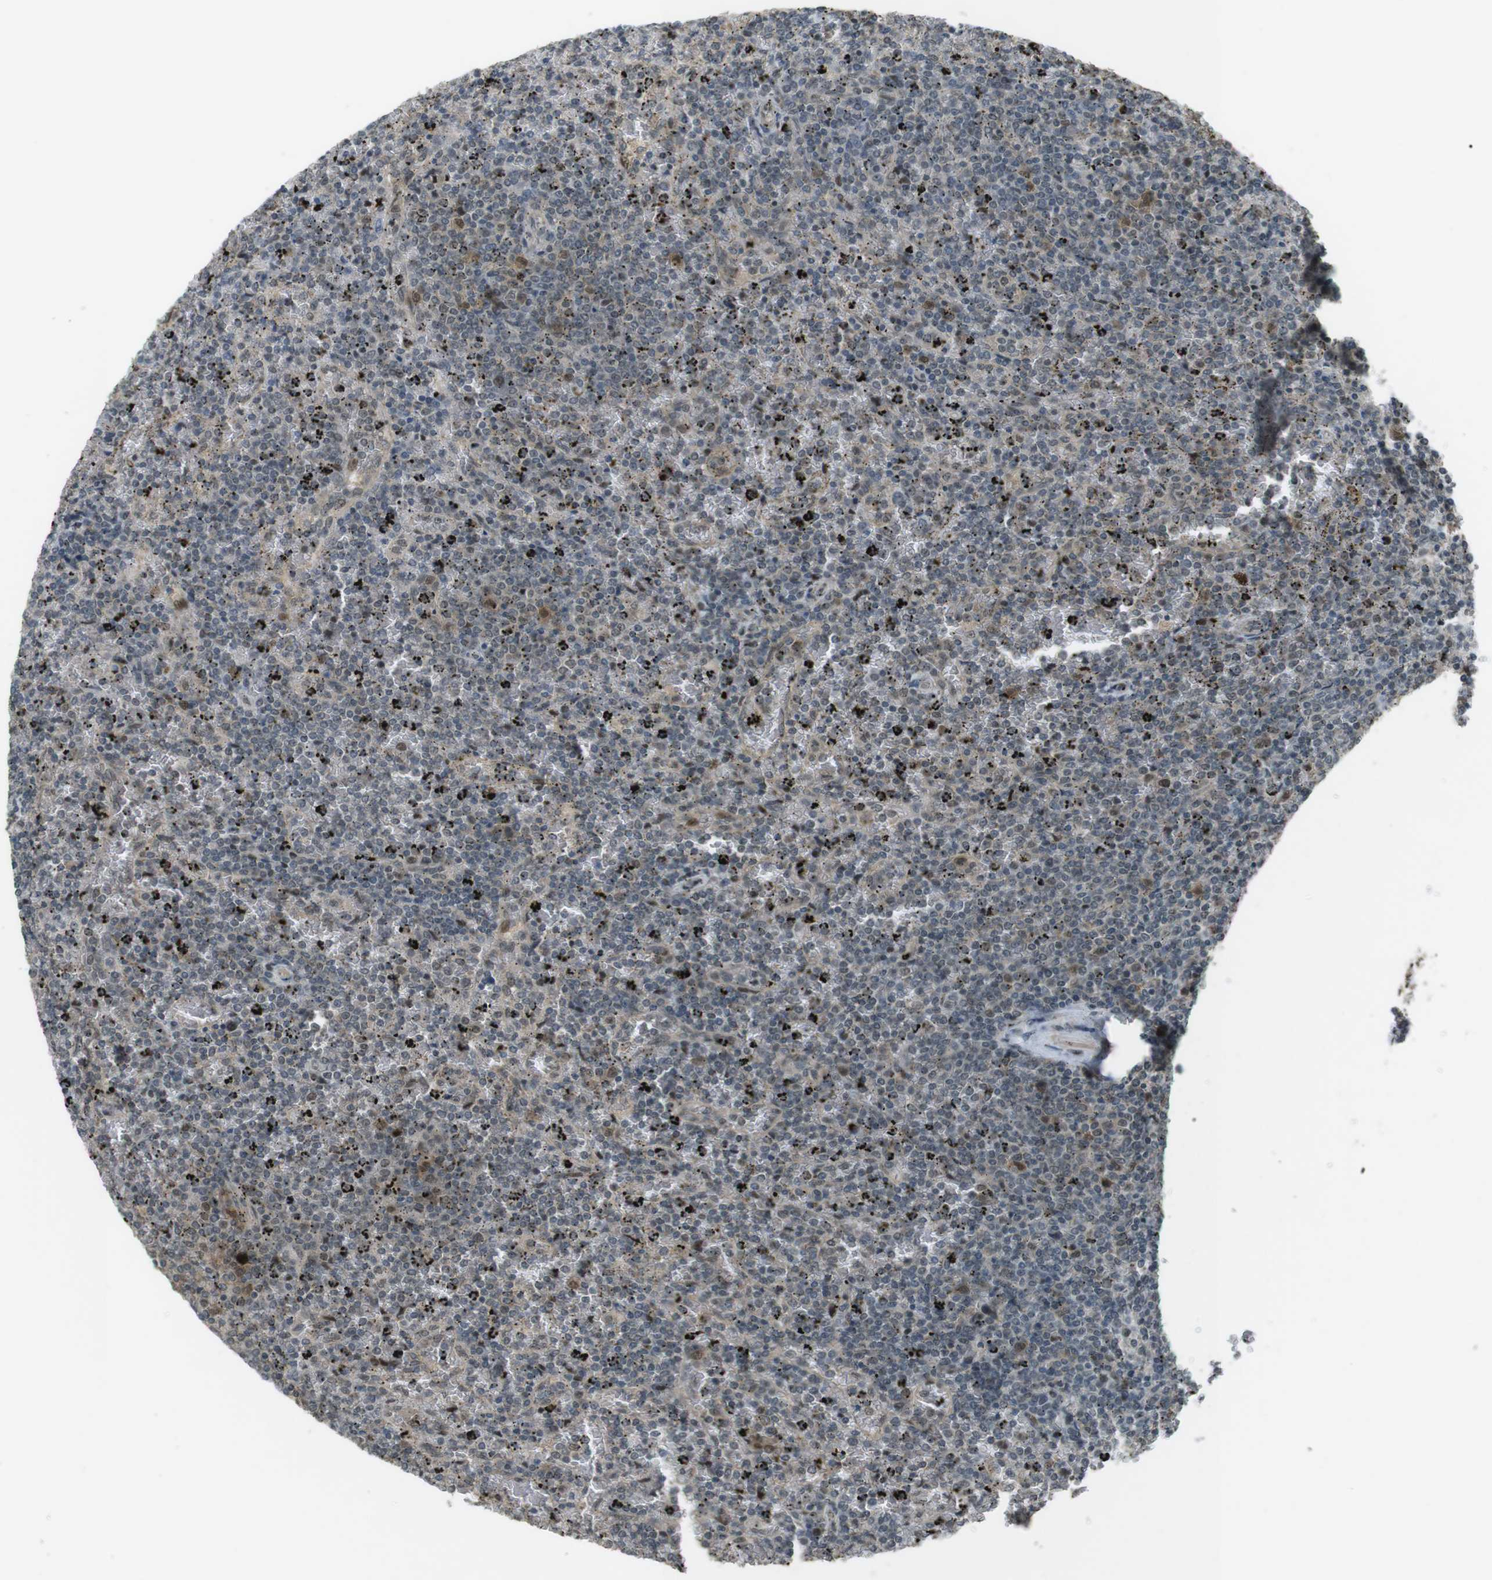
{"staining": {"intensity": "weak", "quantity": "25%-75%", "location": "cytoplasmic/membranous,nuclear"}, "tissue": "lymphoma", "cell_type": "Tumor cells", "image_type": "cancer", "snomed": [{"axis": "morphology", "description": "Malignant lymphoma, non-Hodgkin's type, Low grade"}, {"axis": "topography", "description": "Spleen"}], "caption": "High-magnification brightfield microscopy of lymphoma stained with DAB (3,3'-diaminobenzidine) (brown) and counterstained with hematoxylin (blue). tumor cells exhibit weak cytoplasmic/membranous and nuclear expression is present in about25%-75% of cells.", "gene": "SLITRK5", "patient": {"sex": "female", "age": 77}}